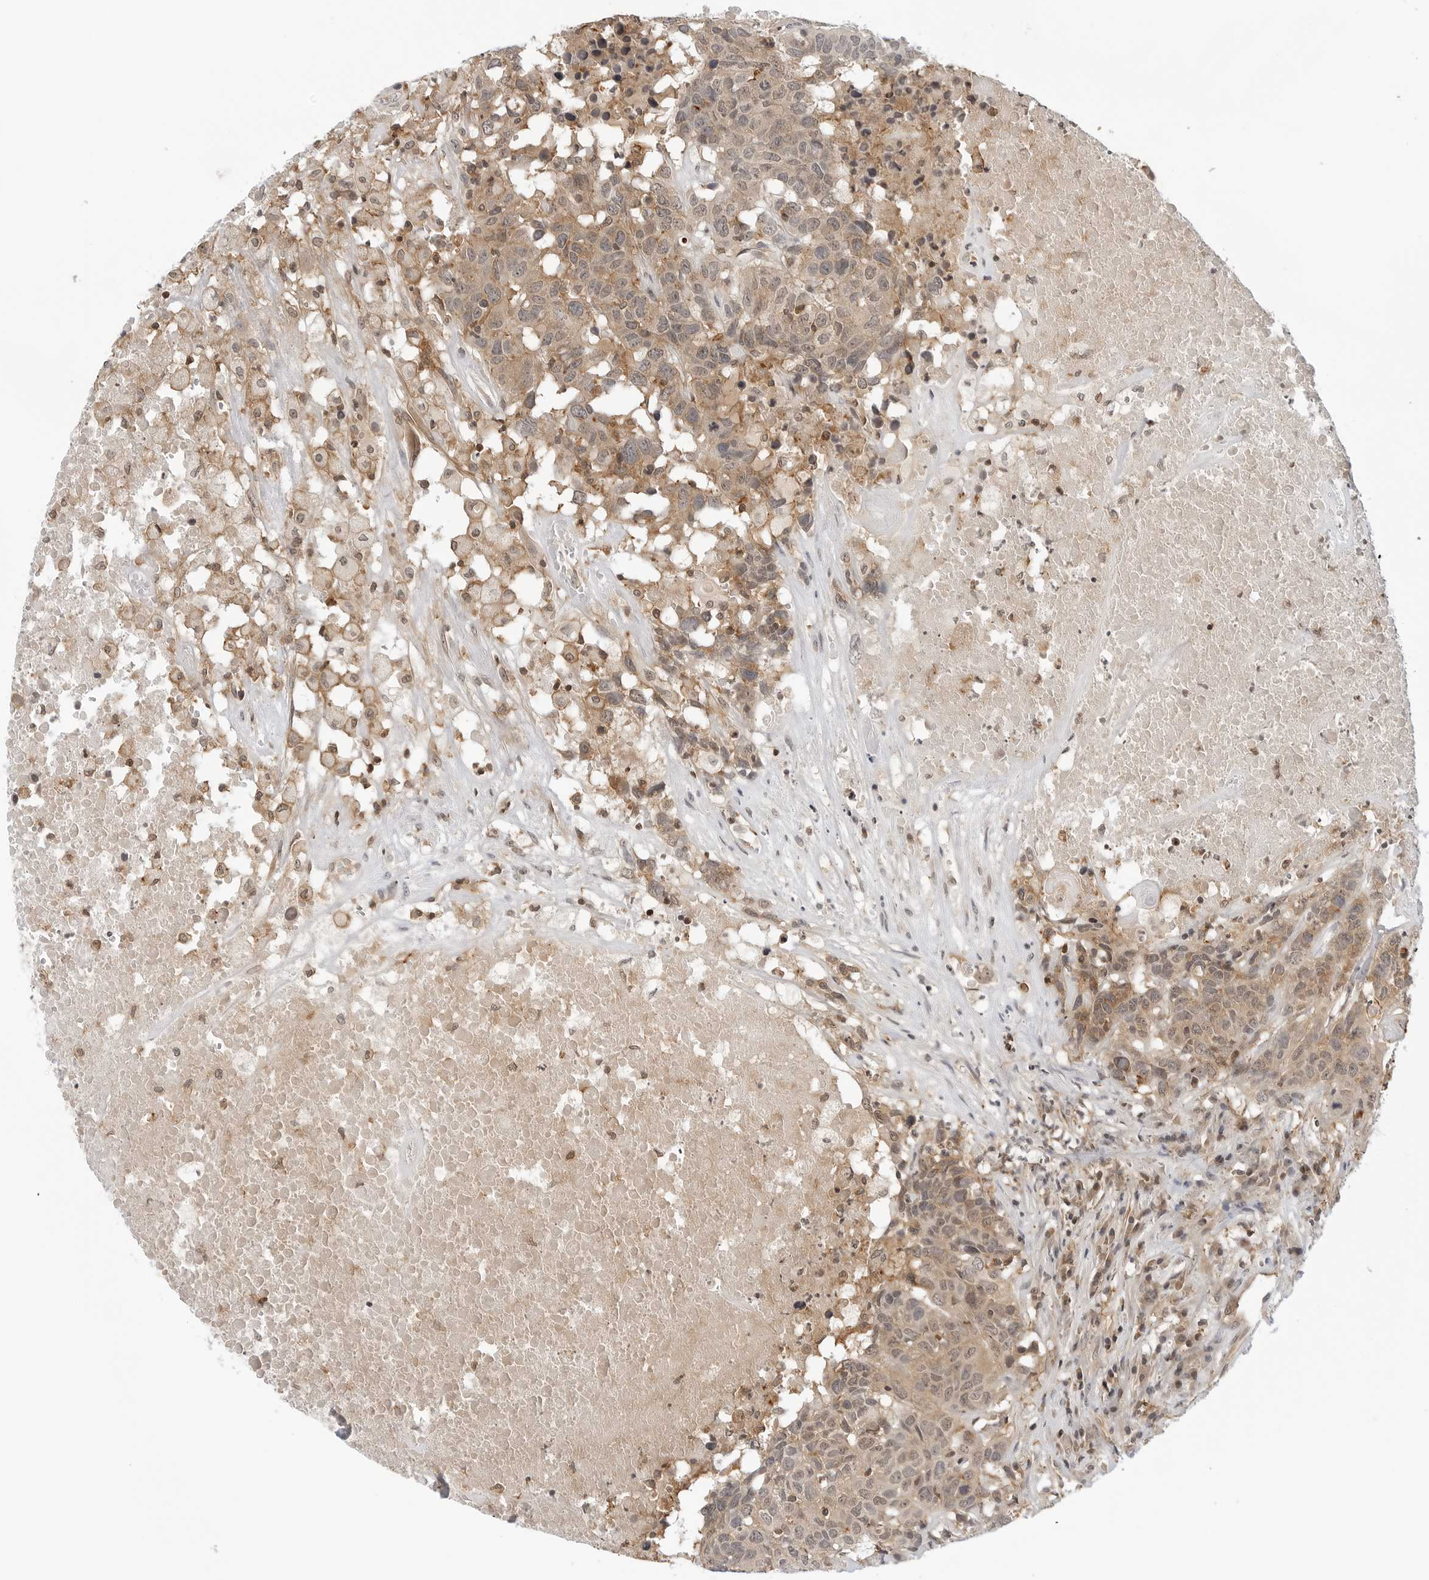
{"staining": {"intensity": "weak", "quantity": ">75%", "location": "cytoplasmic/membranous,nuclear"}, "tissue": "head and neck cancer", "cell_type": "Tumor cells", "image_type": "cancer", "snomed": [{"axis": "morphology", "description": "Squamous cell carcinoma, NOS"}, {"axis": "topography", "description": "Head-Neck"}], "caption": "Protein expression analysis of head and neck squamous cell carcinoma exhibits weak cytoplasmic/membranous and nuclear expression in approximately >75% of tumor cells.", "gene": "MAP2K5", "patient": {"sex": "male", "age": 66}}